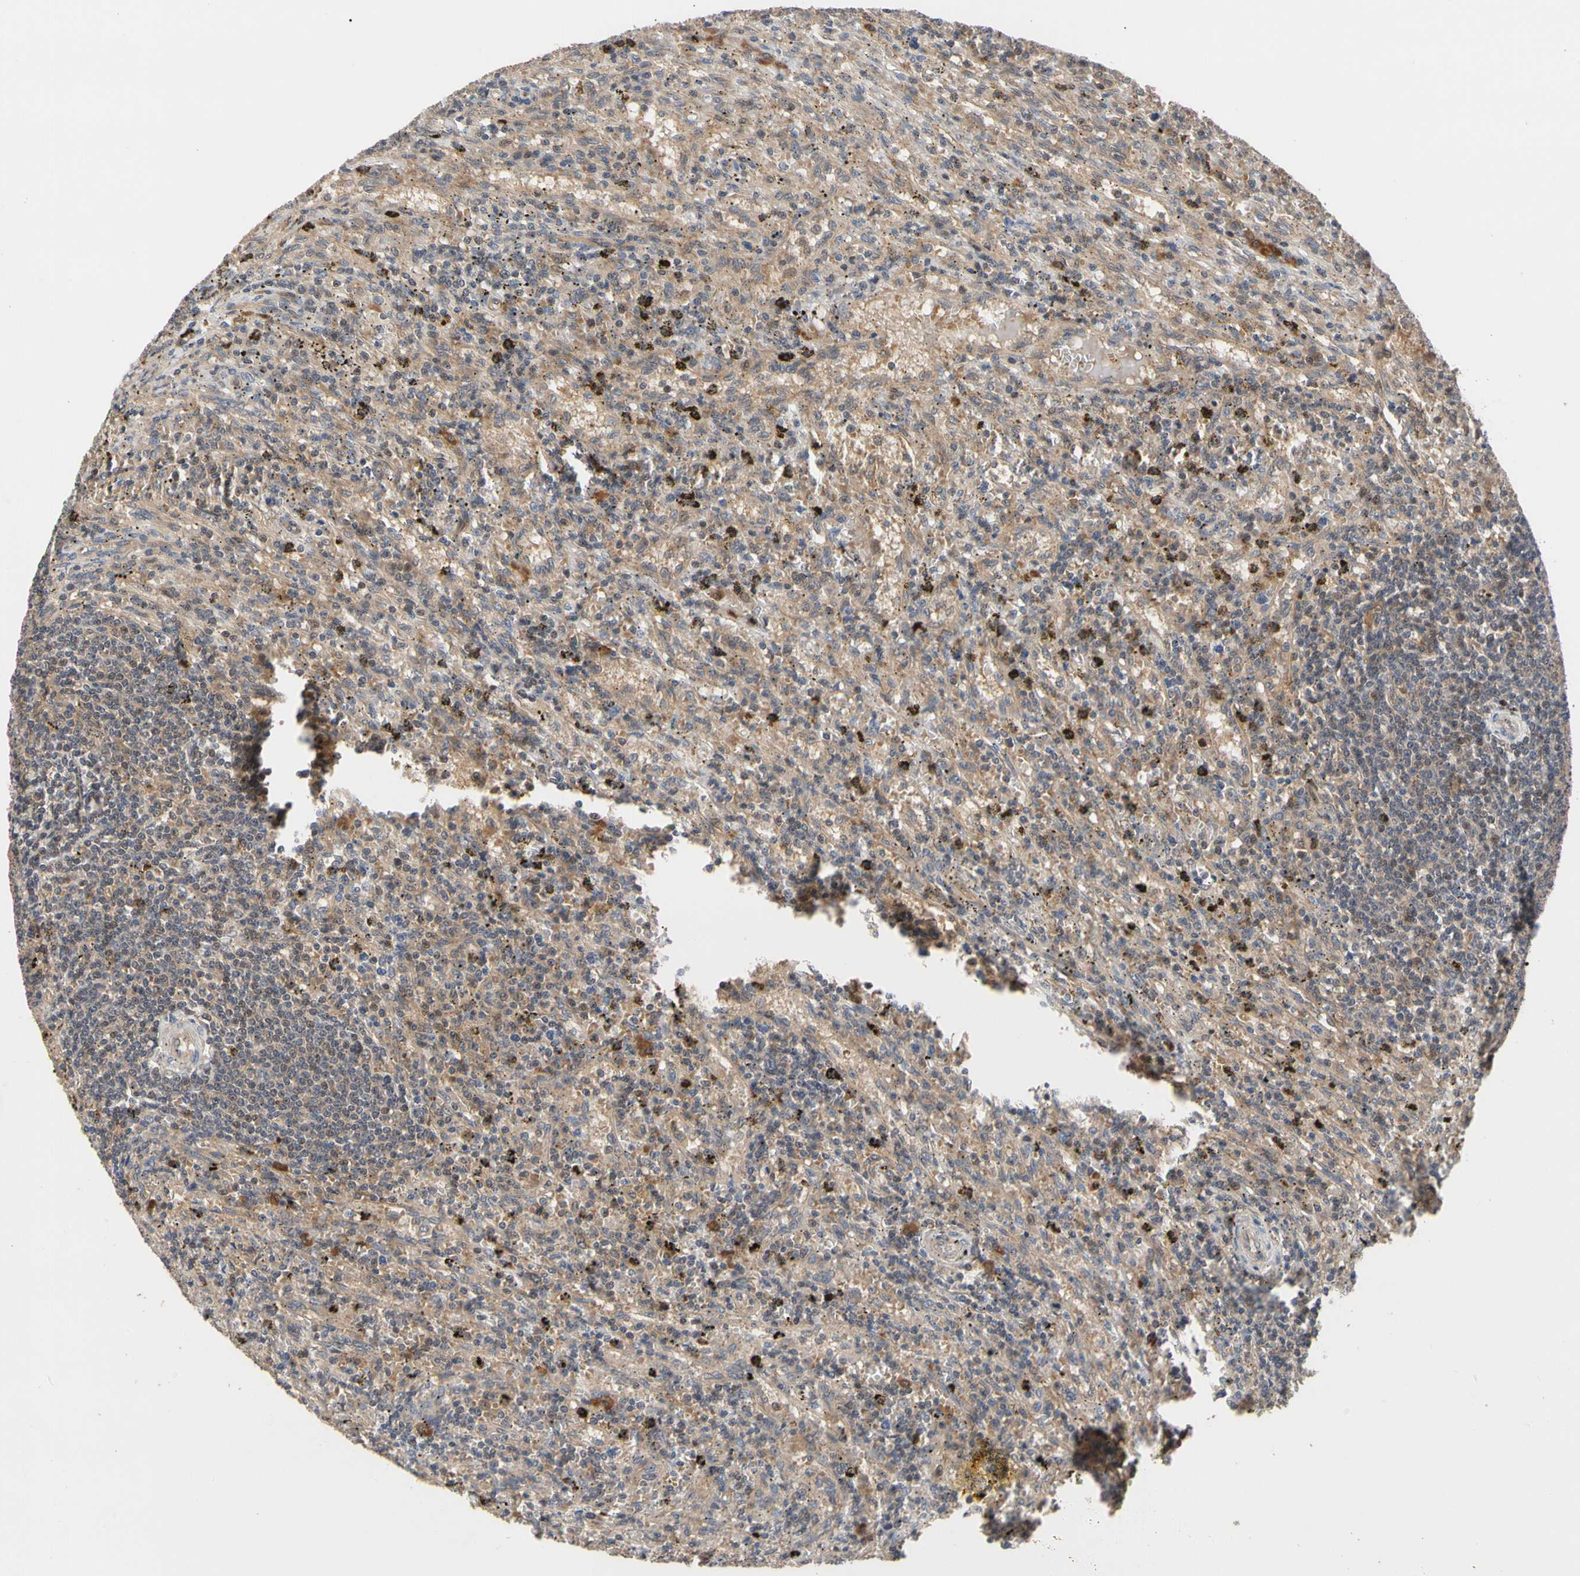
{"staining": {"intensity": "weak", "quantity": ">75%", "location": "cytoplasmic/membranous"}, "tissue": "lymphoma", "cell_type": "Tumor cells", "image_type": "cancer", "snomed": [{"axis": "morphology", "description": "Malignant lymphoma, non-Hodgkin's type, Low grade"}, {"axis": "topography", "description": "Spleen"}], "caption": "IHC histopathology image of neoplastic tissue: human malignant lymphoma, non-Hodgkin's type (low-grade) stained using immunohistochemistry (IHC) exhibits low levels of weak protein expression localized specifically in the cytoplasmic/membranous of tumor cells, appearing as a cytoplasmic/membranous brown color.", "gene": "CYTIP", "patient": {"sex": "male", "age": 76}}